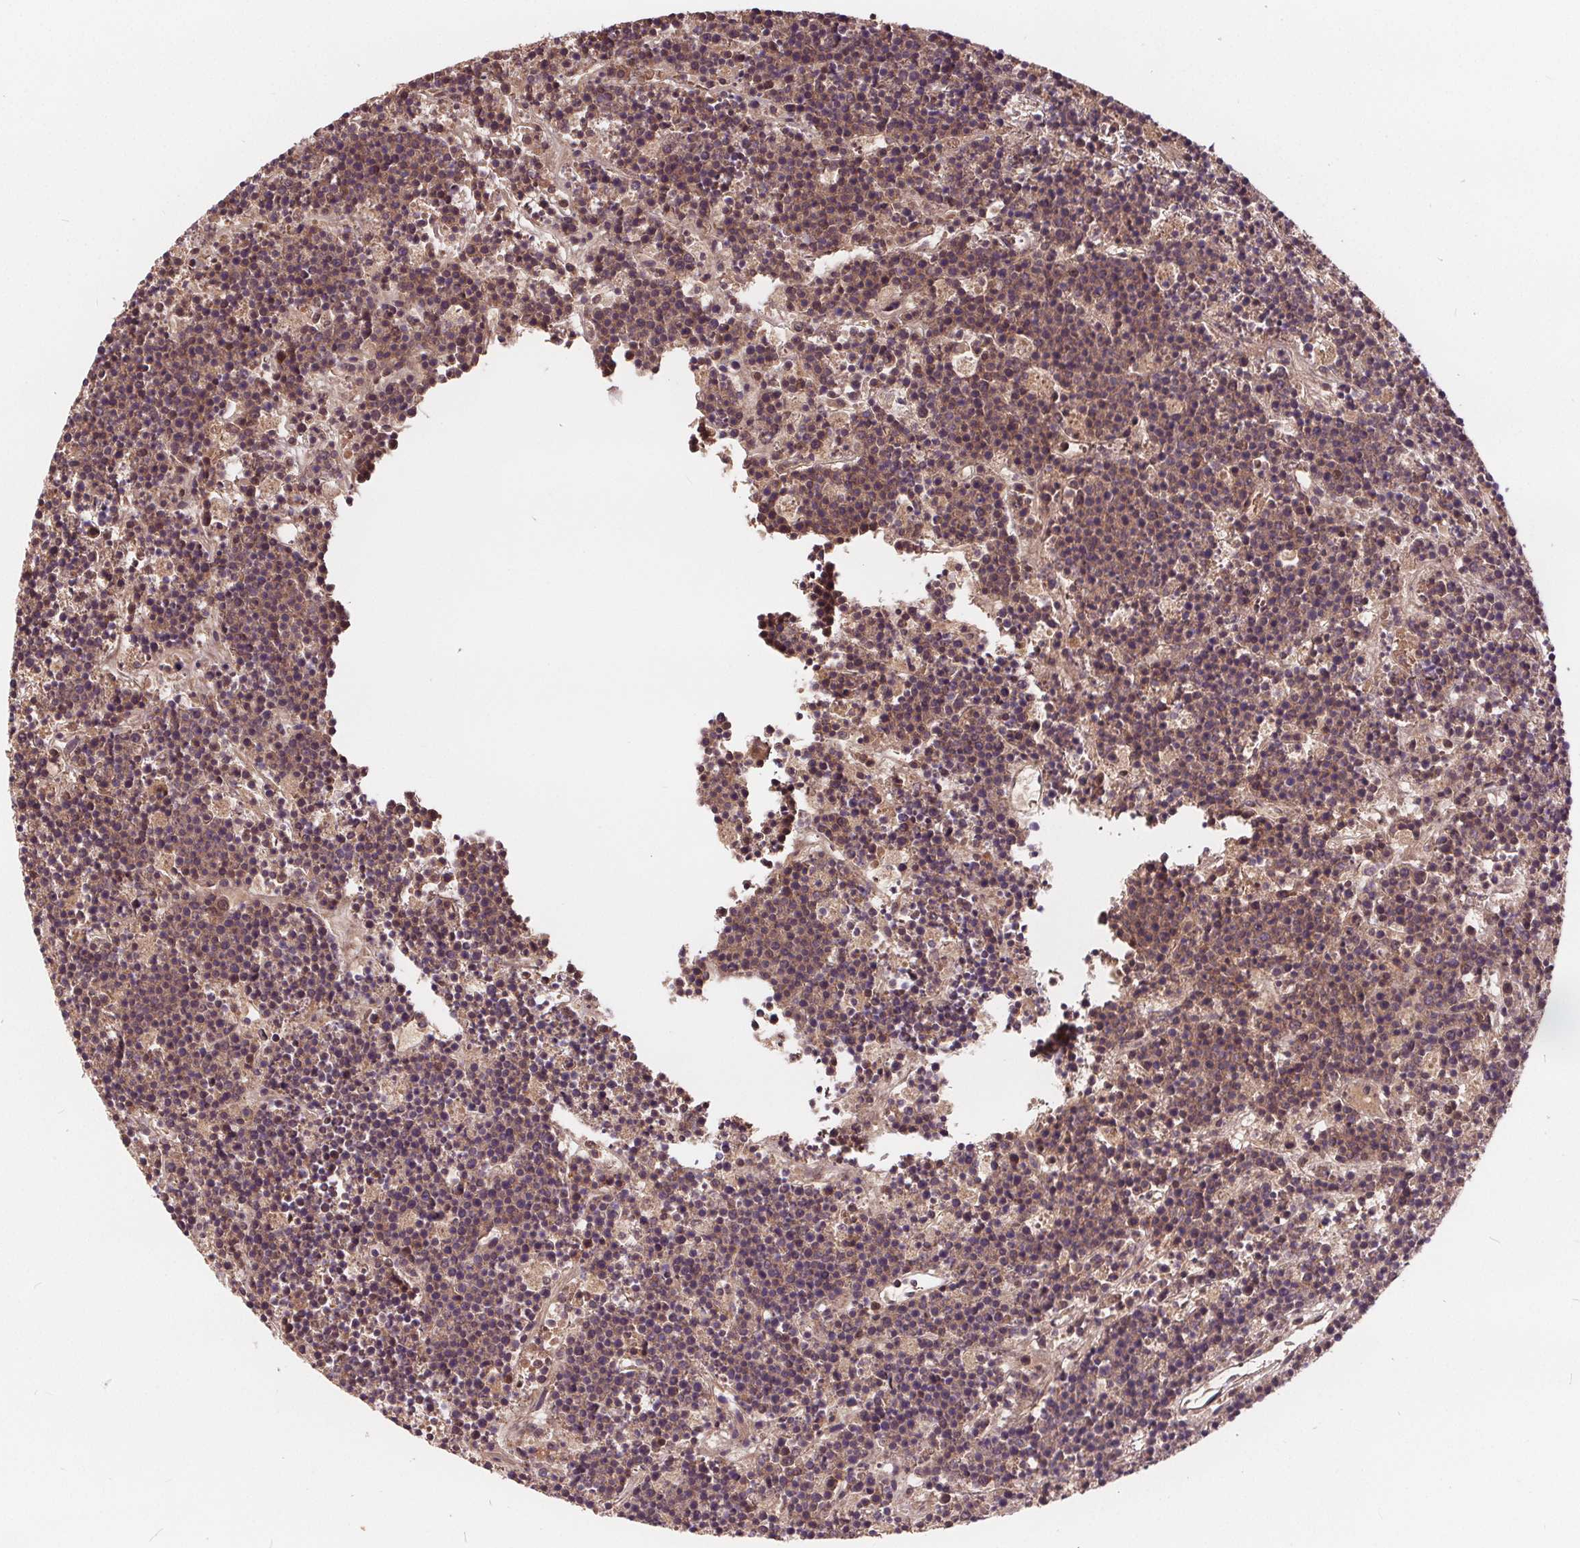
{"staining": {"intensity": "moderate", "quantity": ">75%", "location": "cytoplasmic/membranous,nuclear"}, "tissue": "lymphoma", "cell_type": "Tumor cells", "image_type": "cancer", "snomed": [{"axis": "morphology", "description": "Malignant lymphoma, non-Hodgkin's type, High grade"}, {"axis": "topography", "description": "Ovary"}], "caption": "Protein staining demonstrates moderate cytoplasmic/membranous and nuclear positivity in about >75% of tumor cells in lymphoma.", "gene": "HIF1AN", "patient": {"sex": "female", "age": 56}}